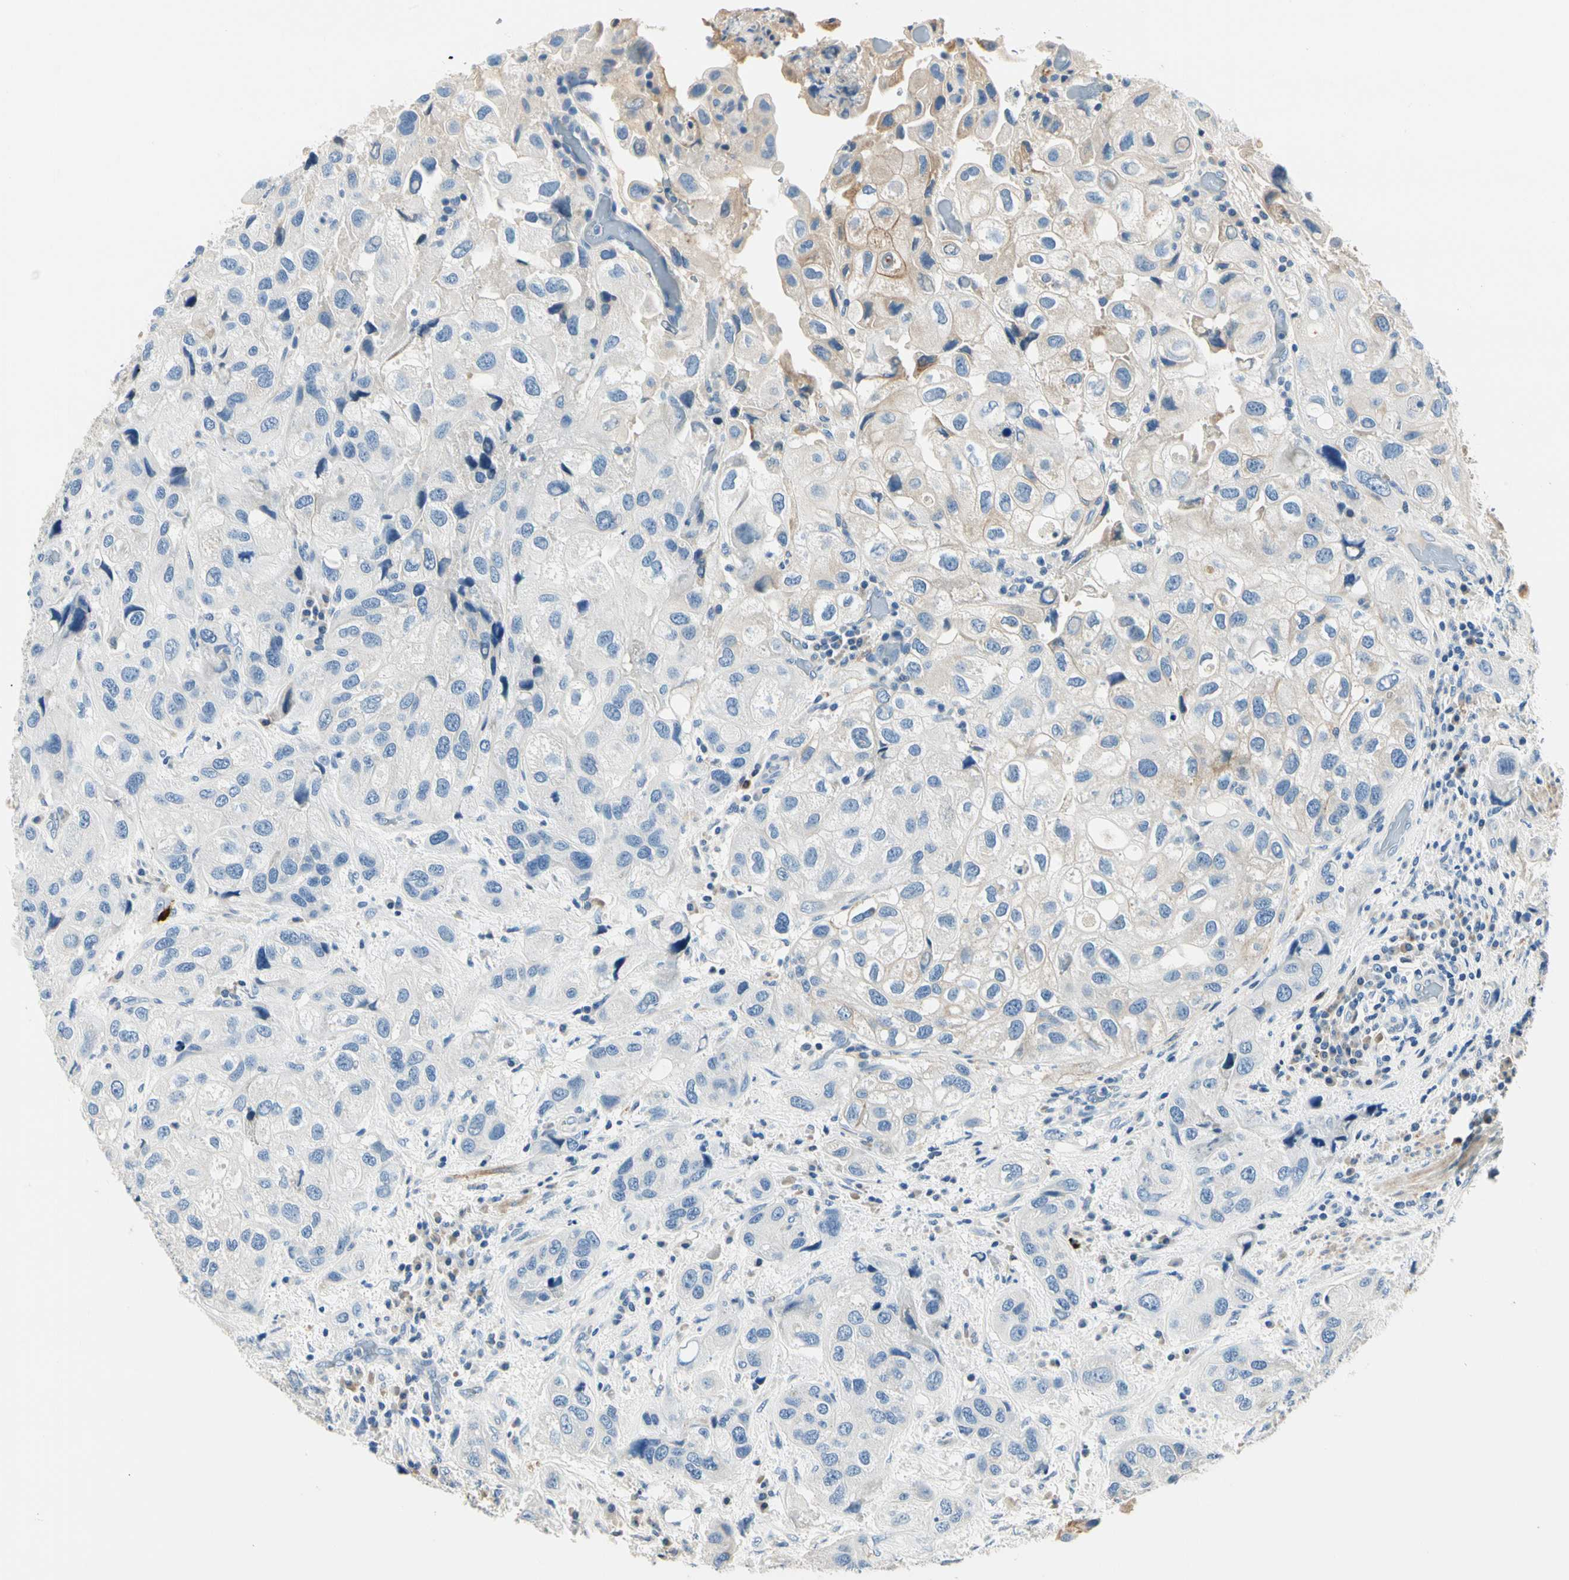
{"staining": {"intensity": "negative", "quantity": "none", "location": "none"}, "tissue": "urothelial cancer", "cell_type": "Tumor cells", "image_type": "cancer", "snomed": [{"axis": "morphology", "description": "Urothelial carcinoma, High grade"}, {"axis": "topography", "description": "Urinary bladder"}], "caption": "An immunohistochemistry (IHC) micrograph of urothelial cancer is shown. There is no staining in tumor cells of urothelial cancer.", "gene": "TGFBR3", "patient": {"sex": "female", "age": 64}}